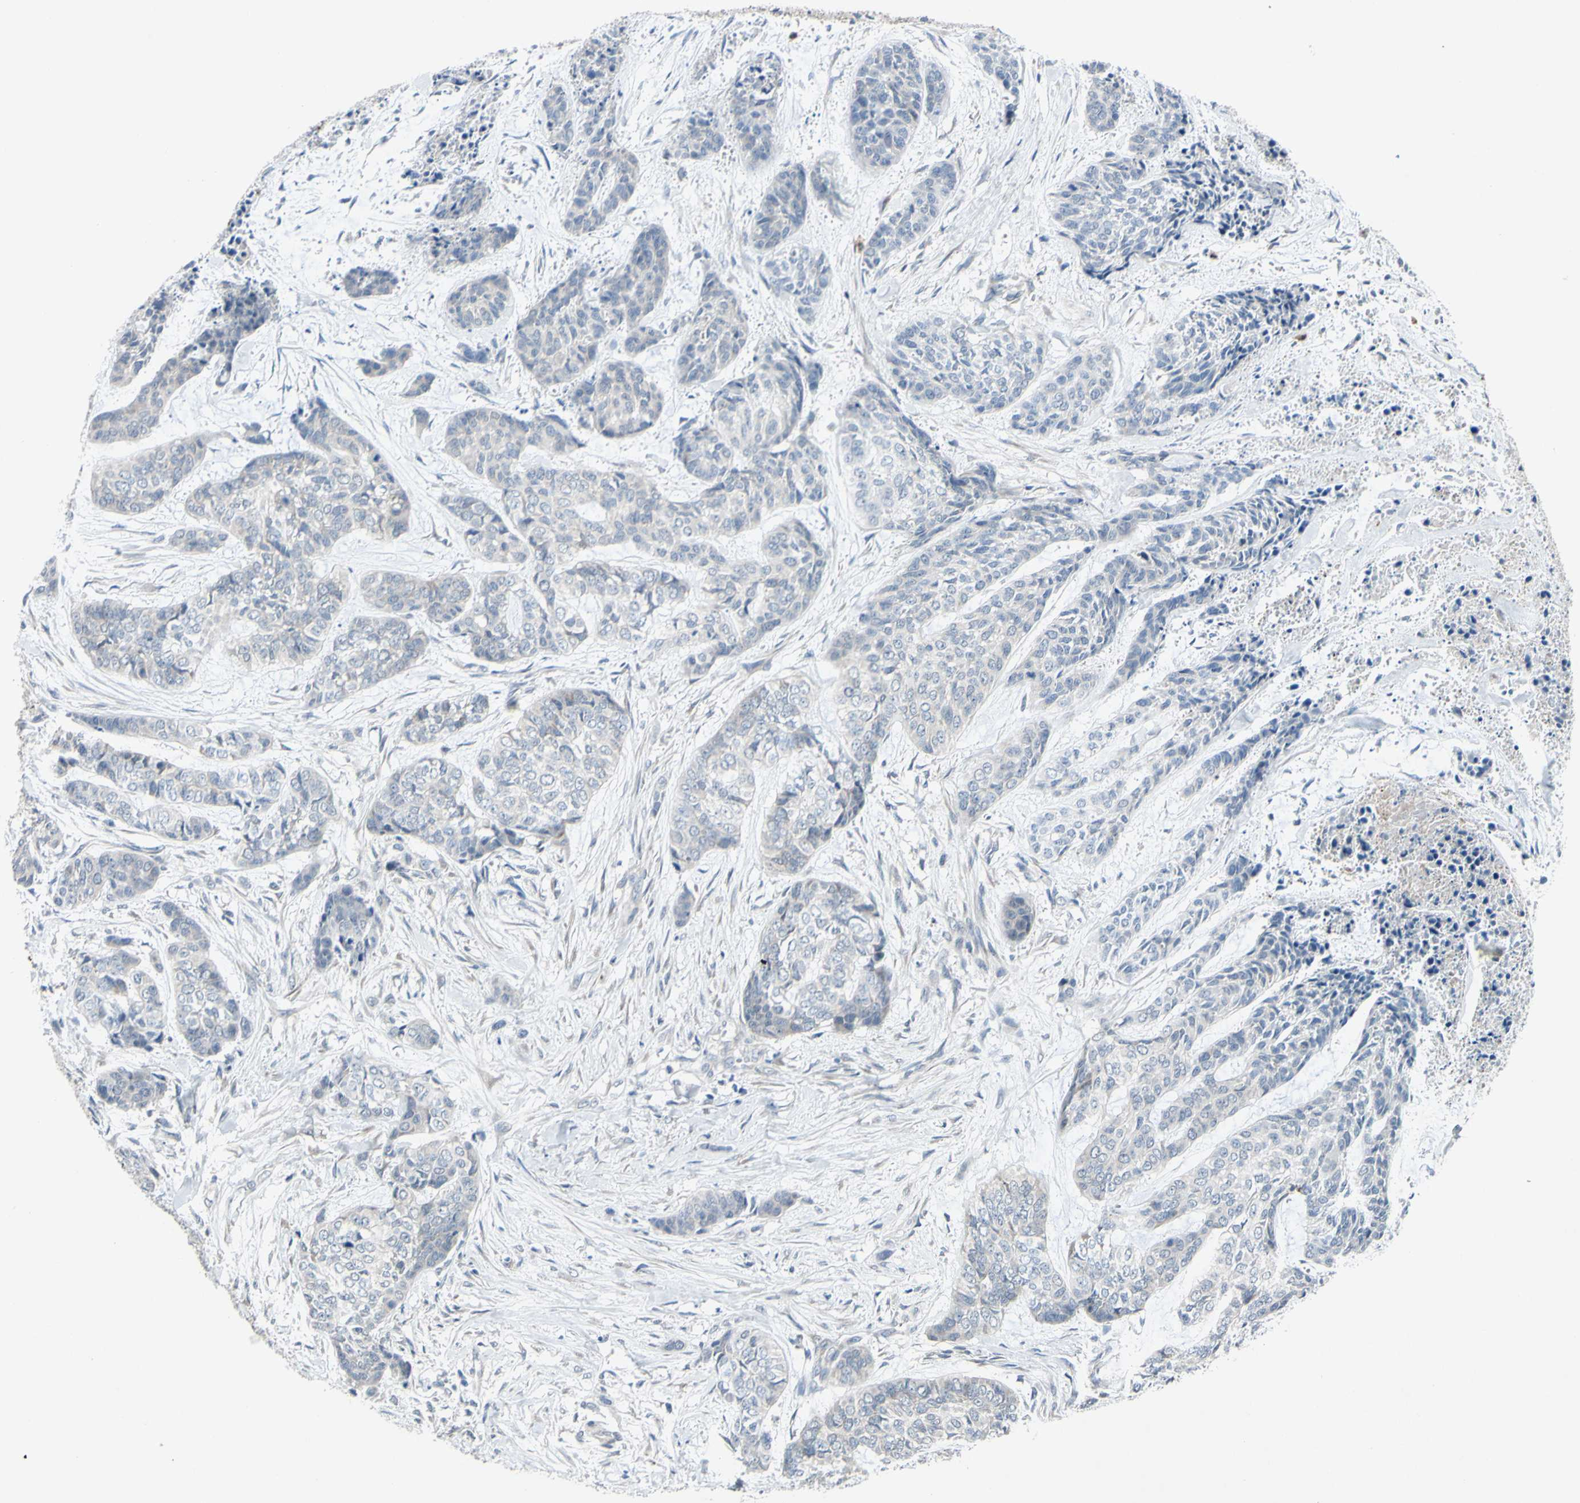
{"staining": {"intensity": "negative", "quantity": "none", "location": "none"}, "tissue": "skin cancer", "cell_type": "Tumor cells", "image_type": "cancer", "snomed": [{"axis": "morphology", "description": "Basal cell carcinoma"}, {"axis": "topography", "description": "Skin"}], "caption": "Protein analysis of skin basal cell carcinoma demonstrates no significant positivity in tumor cells. The staining was performed using DAB to visualize the protein expression in brown, while the nuclei were stained in blue with hematoxylin (Magnification: 20x).", "gene": "GRAMD2B", "patient": {"sex": "female", "age": 64}}